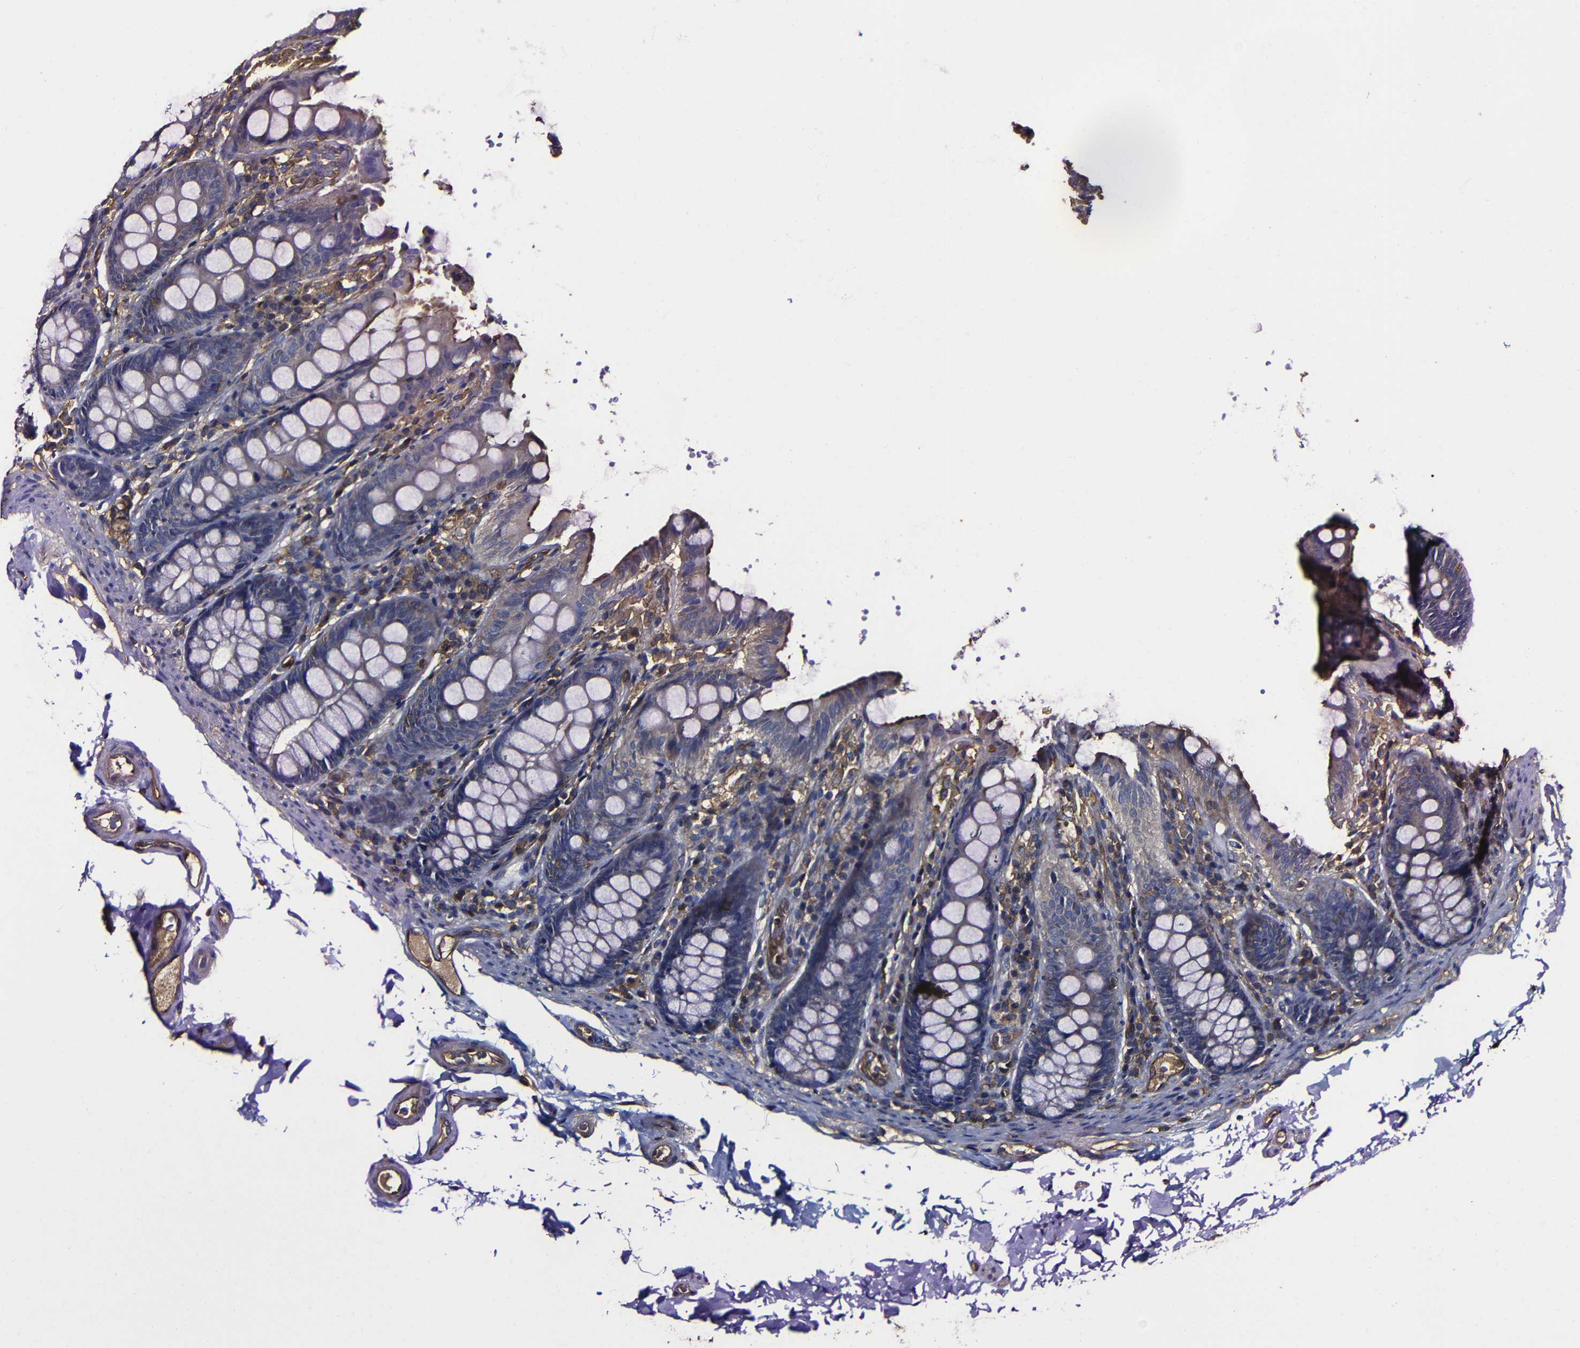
{"staining": {"intensity": "moderate", "quantity": ">75%", "location": "cytoplasmic/membranous"}, "tissue": "colon", "cell_type": "Endothelial cells", "image_type": "normal", "snomed": [{"axis": "morphology", "description": "Normal tissue, NOS"}, {"axis": "topography", "description": "Colon"}], "caption": "IHC of benign human colon shows medium levels of moderate cytoplasmic/membranous positivity in approximately >75% of endothelial cells.", "gene": "MSN", "patient": {"sex": "female", "age": 61}}